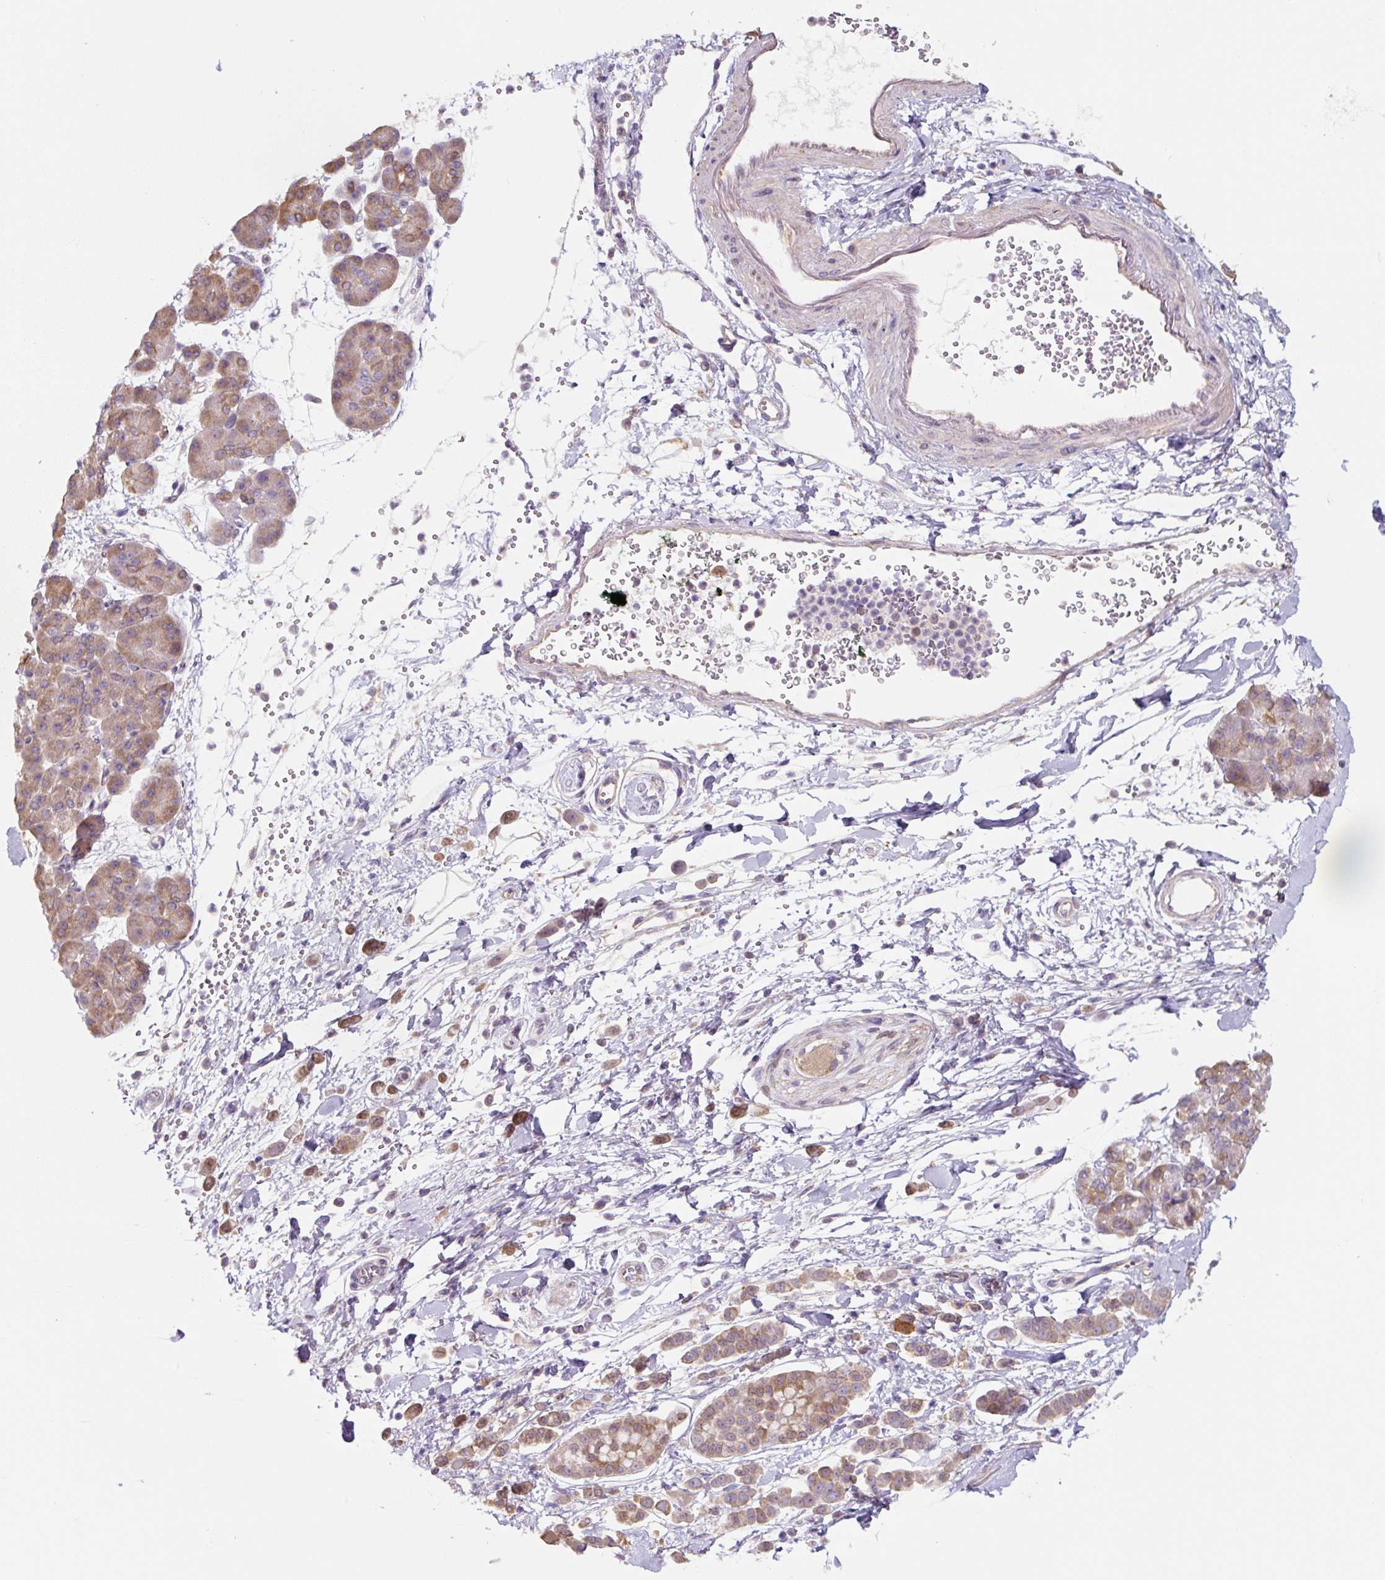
{"staining": {"intensity": "moderate", "quantity": ">75%", "location": "cytoplasmic/membranous"}, "tissue": "pancreatic cancer", "cell_type": "Tumor cells", "image_type": "cancer", "snomed": [{"axis": "morphology", "description": "Normal tissue, NOS"}, {"axis": "morphology", "description": "Adenocarcinoma, NOS"}, {"axis": "topography", "description": "Pancreas"}], "caption": "Tumor cells reveal medium levels of moderate cytoplasmic/membranous expression in about >75% of cells in human pancreatic cancer.", "gene": "ASRGL1", "patient": {"sex": "female", "age": 64}}